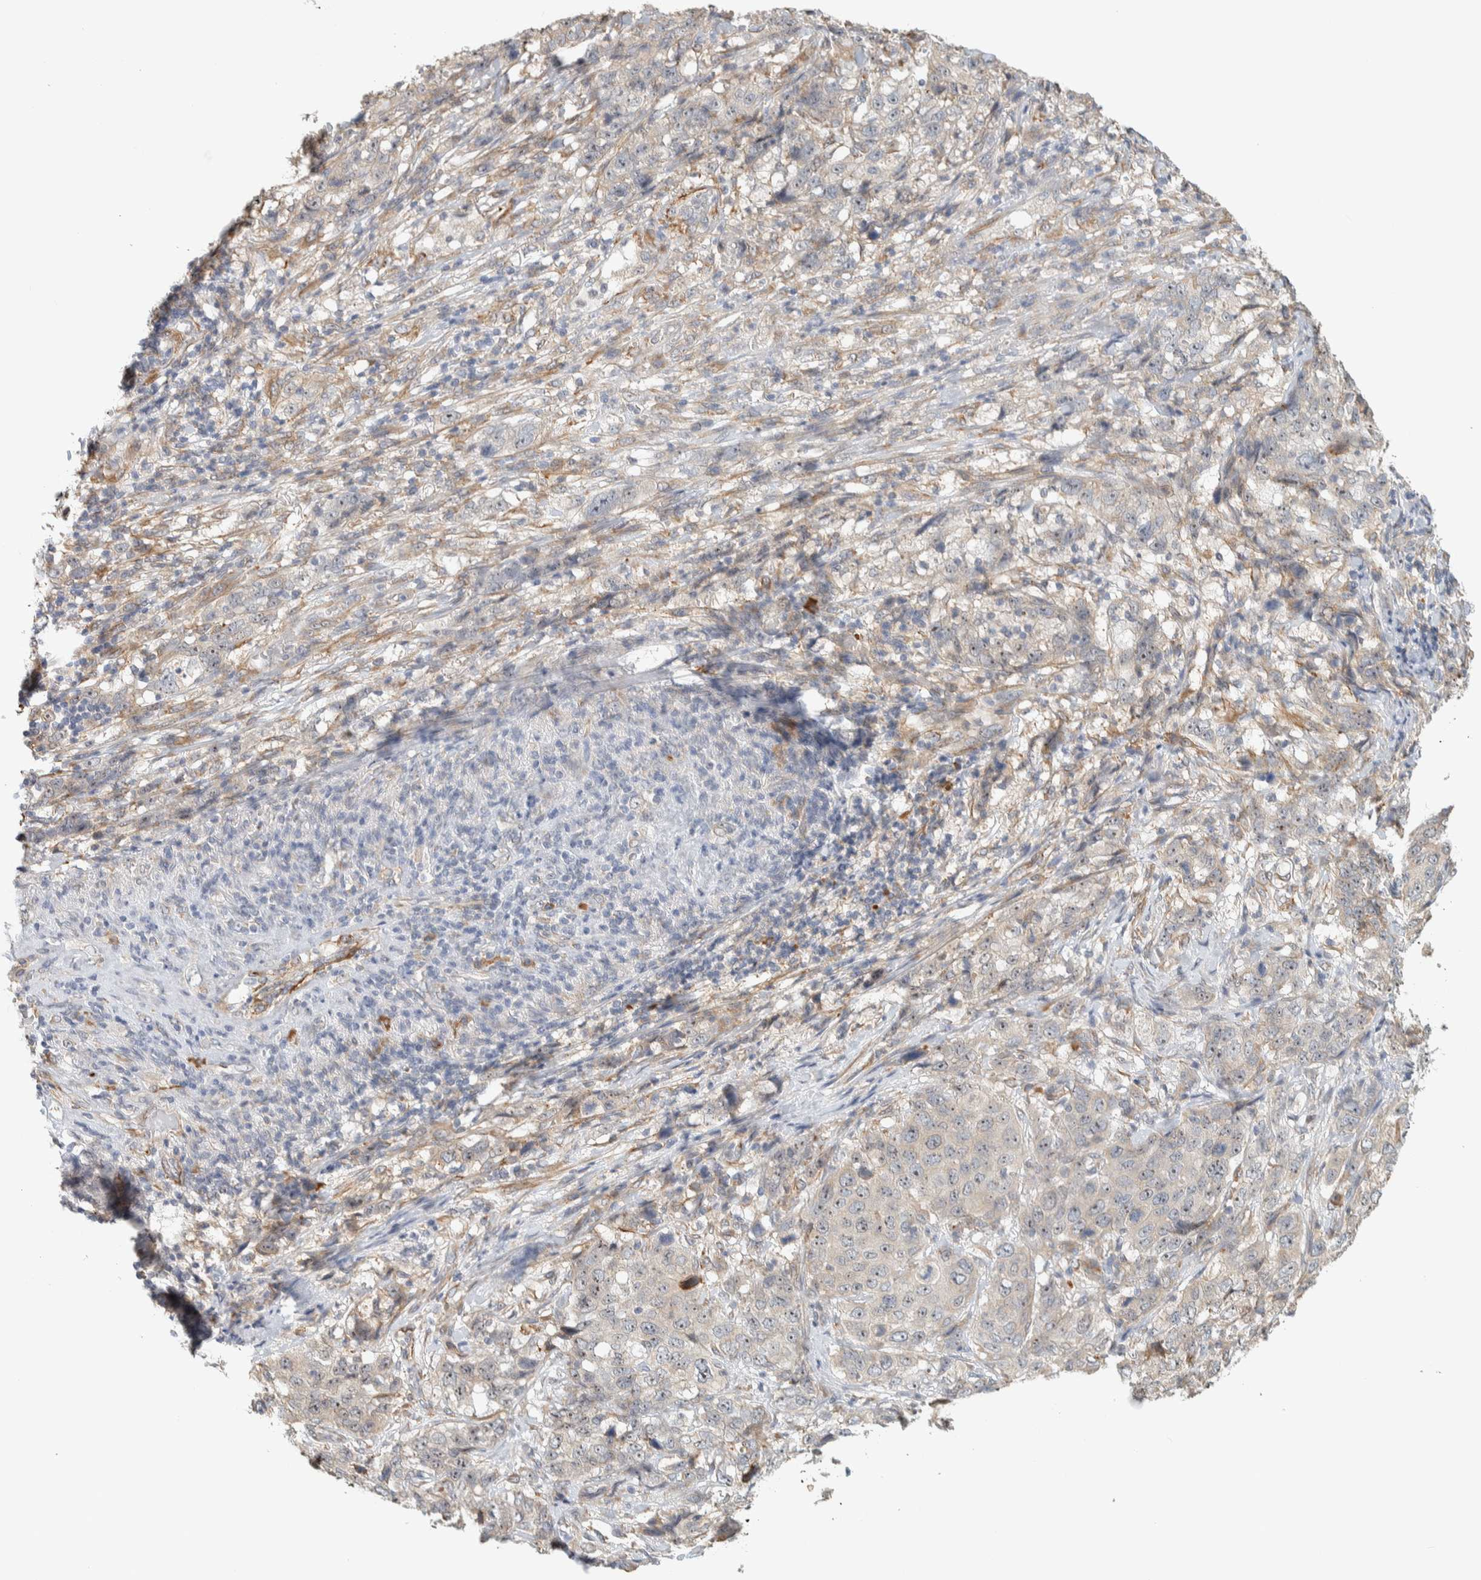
{"staining": {"intensity": "negative", "quantity": "none", "location": "none"}, "tissue": "stomach cancer", "cell_type": "Tumor cells", "image_type": "cancer", "snomed": [{"axis": "morphology", "description": "Adenocarcinoma, NOS"}, {"axis": "topography", "description": "Stomach"}], "caption": "Human stomach cancer (adenocarcinoma) stained for a protein using immunohistochemistry displays no staining in tumor cells.", "gene": "KLHL40", "patient": {"sex": "male", "age": 48}}